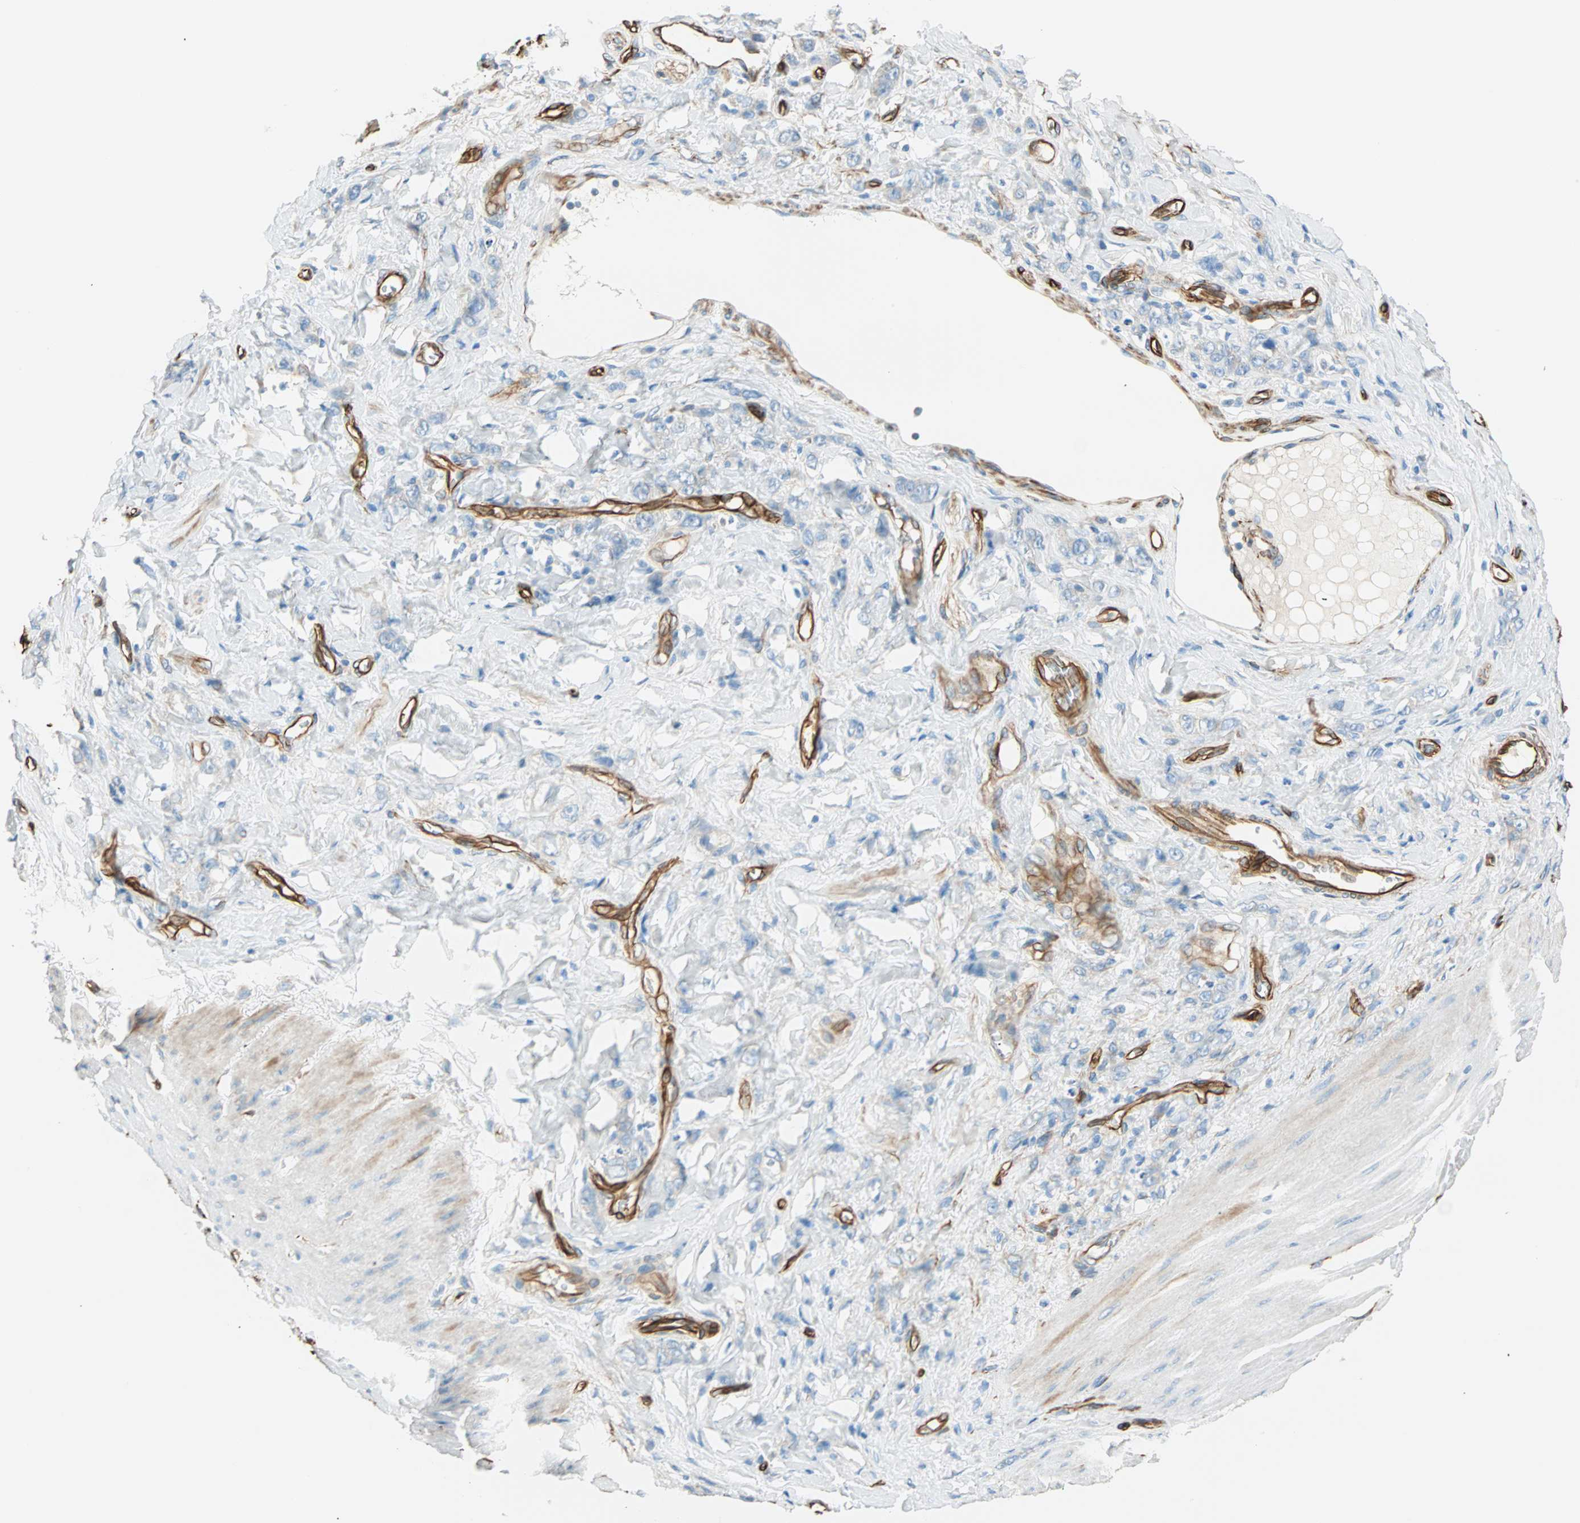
{"staining": {"intensity": "negative", "quantity": "none", "location": "none"}, "tissue": "stomach cancer", "cell_type": "Tumor cells", "image_type": "cancer", "snomed": [{"axis": "morphology", "description": "Adenocarcinoma, NOS"}, {"axis": "topography", "description": "Stomach"}], "caption": "A high-resolution histopathology image shows immunohistochemistry staining of stomach adenocarcinoma, which reveals no significant expression in tumor cells.", "gene": "NES", "patient": {"sex": "male", "age": 82}}